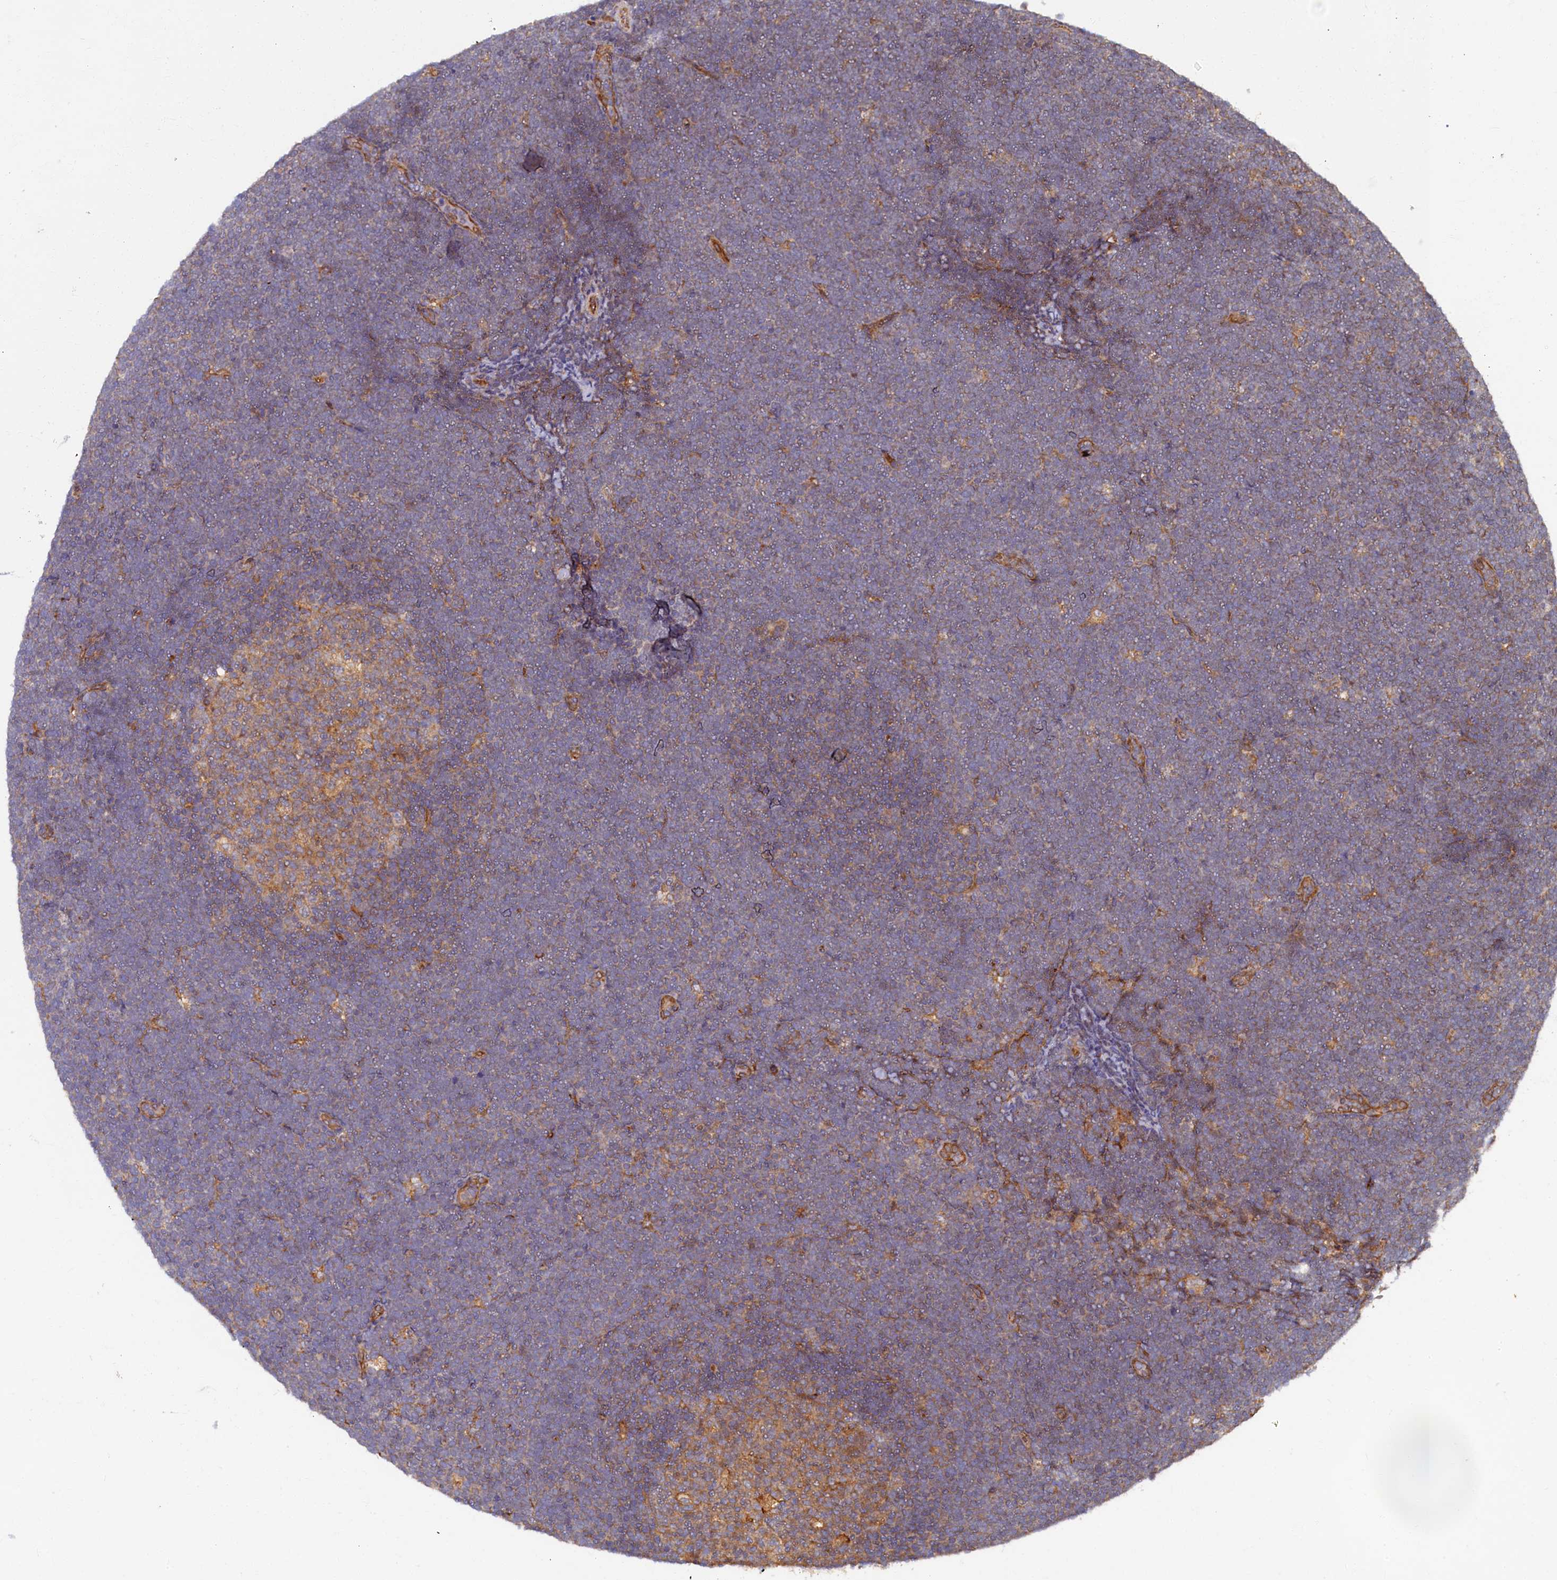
{"staining": {"intensity": "weak", "quantity": "<25%", "location": "cytoplasmic/membranous"}, "tissue": "lymphoma", "cell_type": "Tumor cells", "image_type": "cancer", "snomed": [{"axis": "morphology", "description": "Malignant lymphoma, non-Hodgkin's type, High grade"}, {"axis": "topography", "description": "Lymph node"}], "caption": "IHC image of neoplastic tissue: human lymphoma stained with DAB shows no significant protein positivity in tumor cells.", "gene": "STX12", "patient": {"sex": "male", "age": 13}}